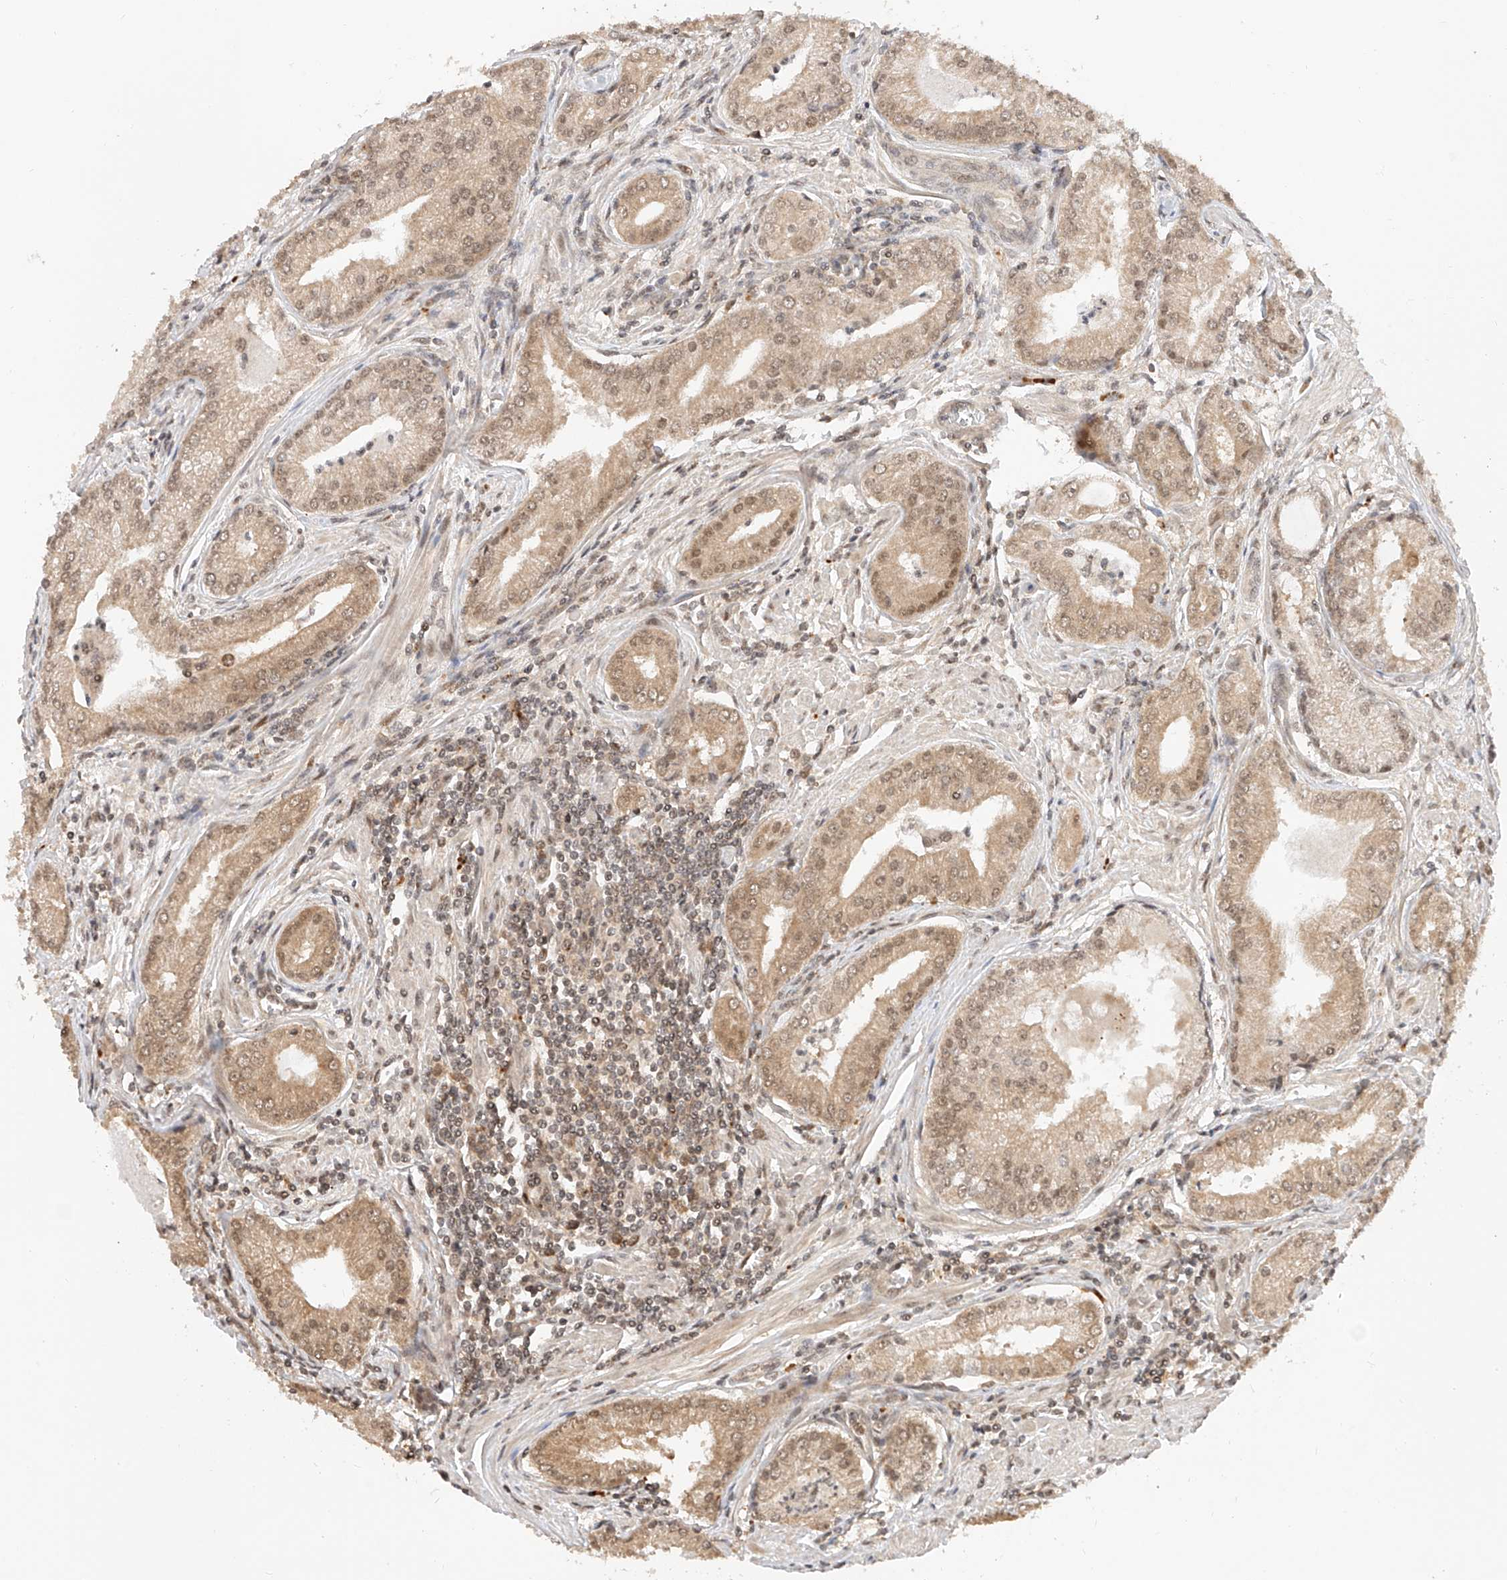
{"staining": {"intensity": "moderate", "quantity": "25%-75%", "location": "cytoplasmic/membranous,nuclear"}, "tissue": "prostate cancer", "cell_type": "Tumor cells", "image_type": "cancer", "snomed": [{"axis": "morphology", "description": "Adenocarcinoma, Low grade"}, {"axis": "topography", "description": "Prostate"}], "caption": "Immunohistochemical staining of prostate cancer displays moderate cytoplasmic/membranous and nuclear protein staining in about 25%-75% of tumor cells. The protein of interest is stained brown, and the nuclei are stained in blue (DAB IHC with brightfield microscopy, high magnification).", "gene": "EIF4H", "patient": {"sex": "male", "age": 54}}